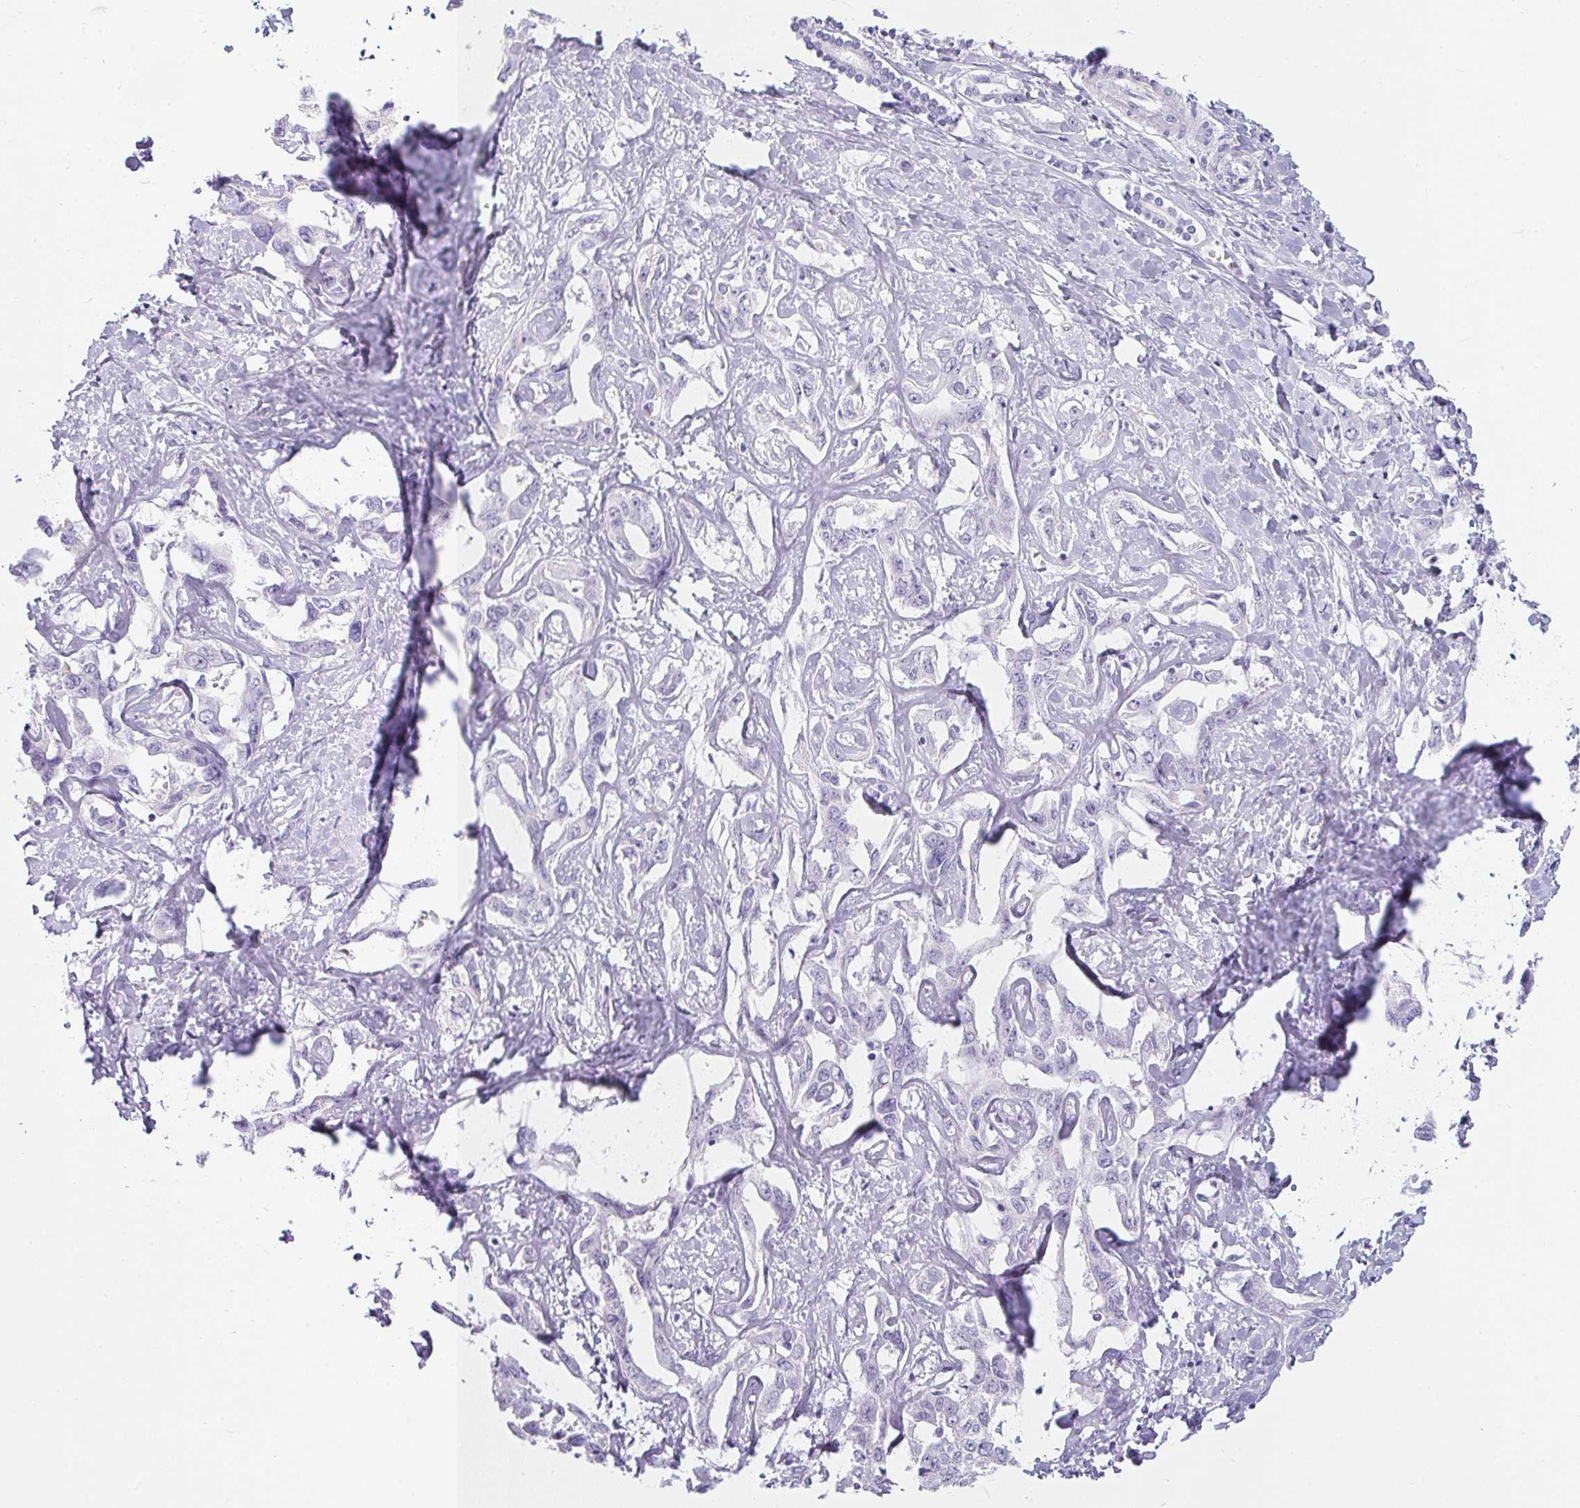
{"staining": {"intensity": "negative", "quantity": "none", "location": "none"}, "tissue": "liver cancer", "cell_type": "Tumor cells", "image_type": "cancer", "snomed": [{"axis": "morphology", "description": "Cholangiocarcinoma"}, {"axis": "topography", "description": "Liver"}], "caption": "A photomicrograph of human cholangiocarcinoma (liver) is negative for staining in tumor cells.", "gene": "VCY1B", "patient": {"sex": "male", "age": 59}}